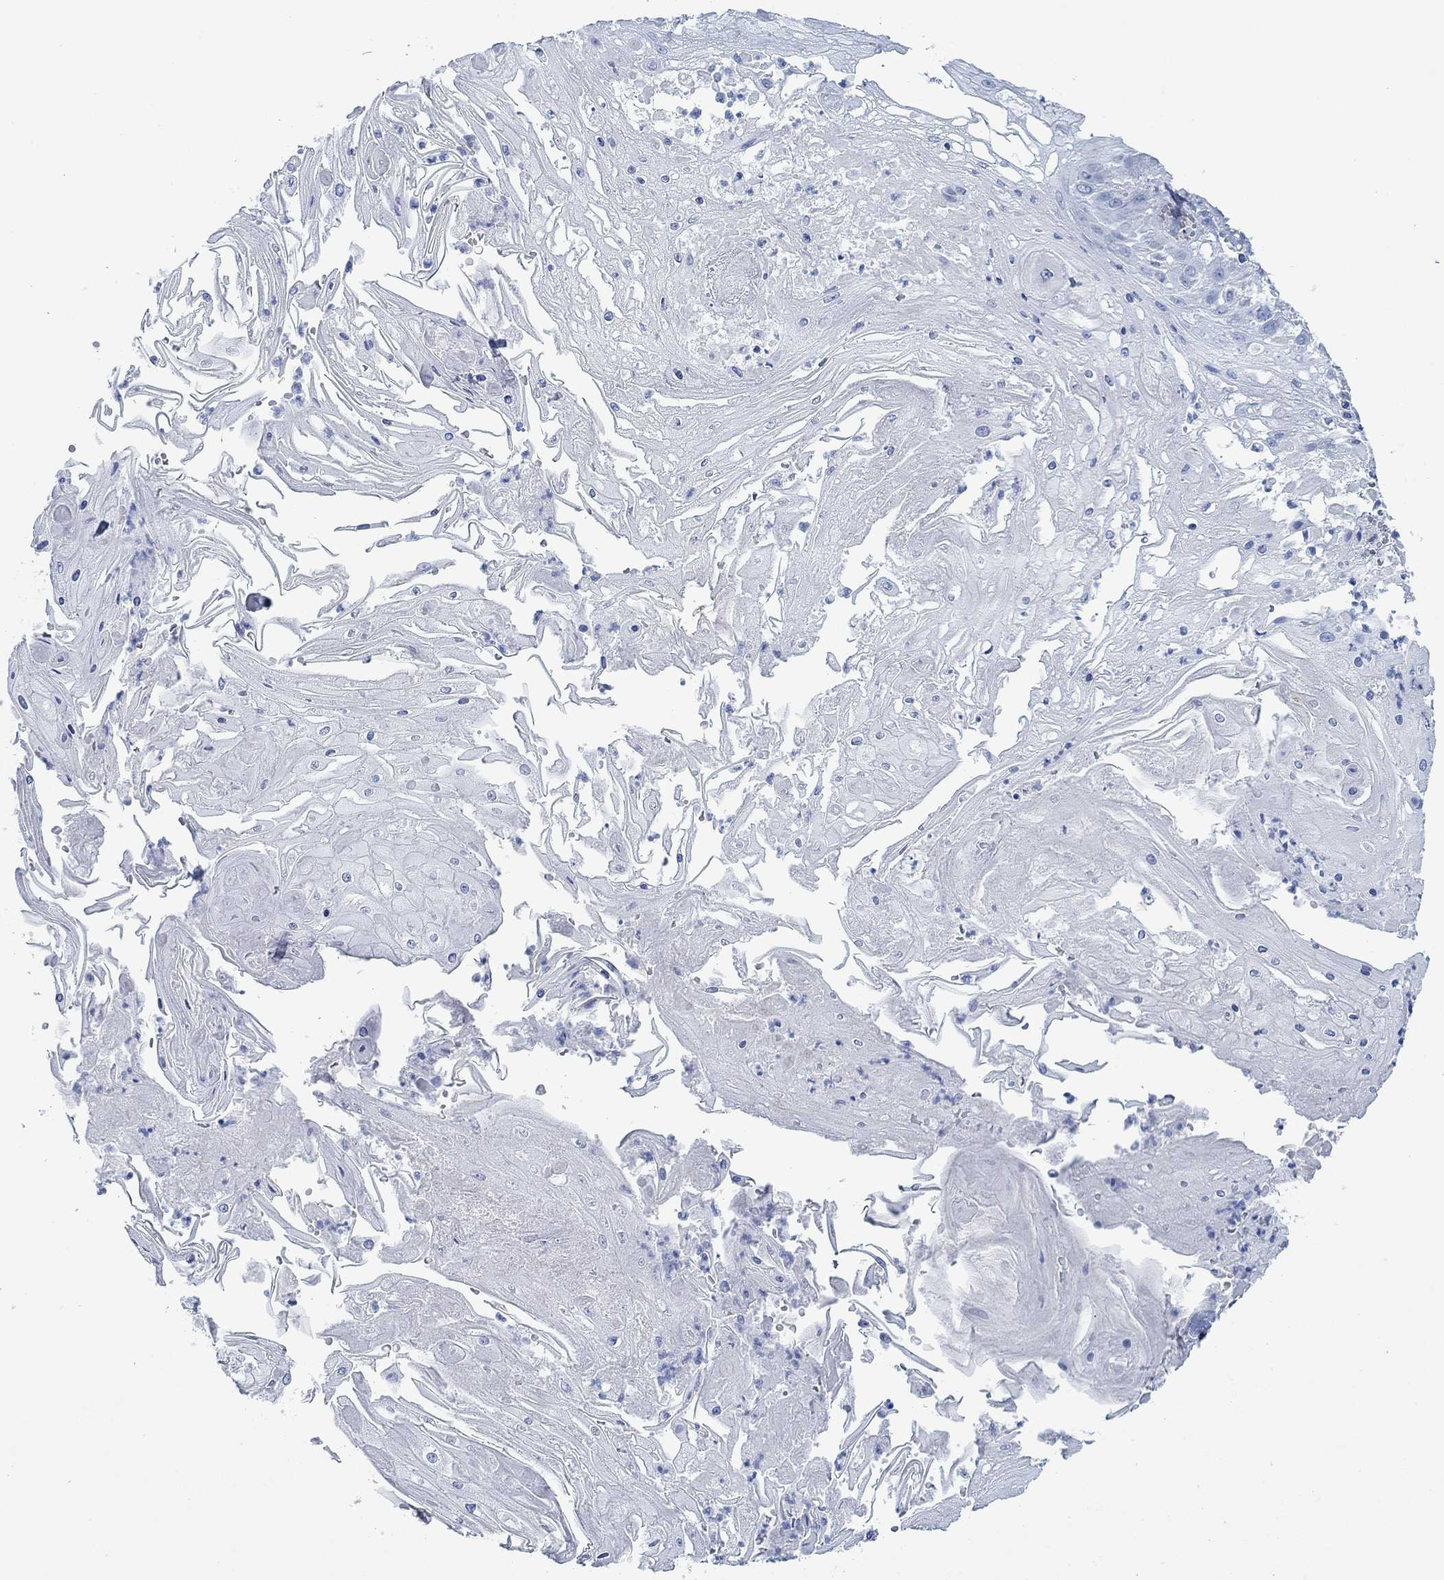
{"staining": {"intensity": "negative", "quantity": "none", "location": "none"}, "tissue": "skin cancer", "cell_type": "Tumor cells", "image_type": "cancer", "snomed": [{"axis": "morphology", "description": "Squamous cell carcinoma, NOS"}, {"axis": "topography", "description": "Skin"}], "caption": "Immunohistochemistry (IHC) photomicrograph of squamous cell carcinoma (skin) stained for a protein (brown), which exhibits no staining in tumor cells. (DAB immunohistochemistry (IHC) visualized using brightfield microscopy, high magnification).", "gene": "GLOD5", "patient": {"sex": "male", "age": 70}}